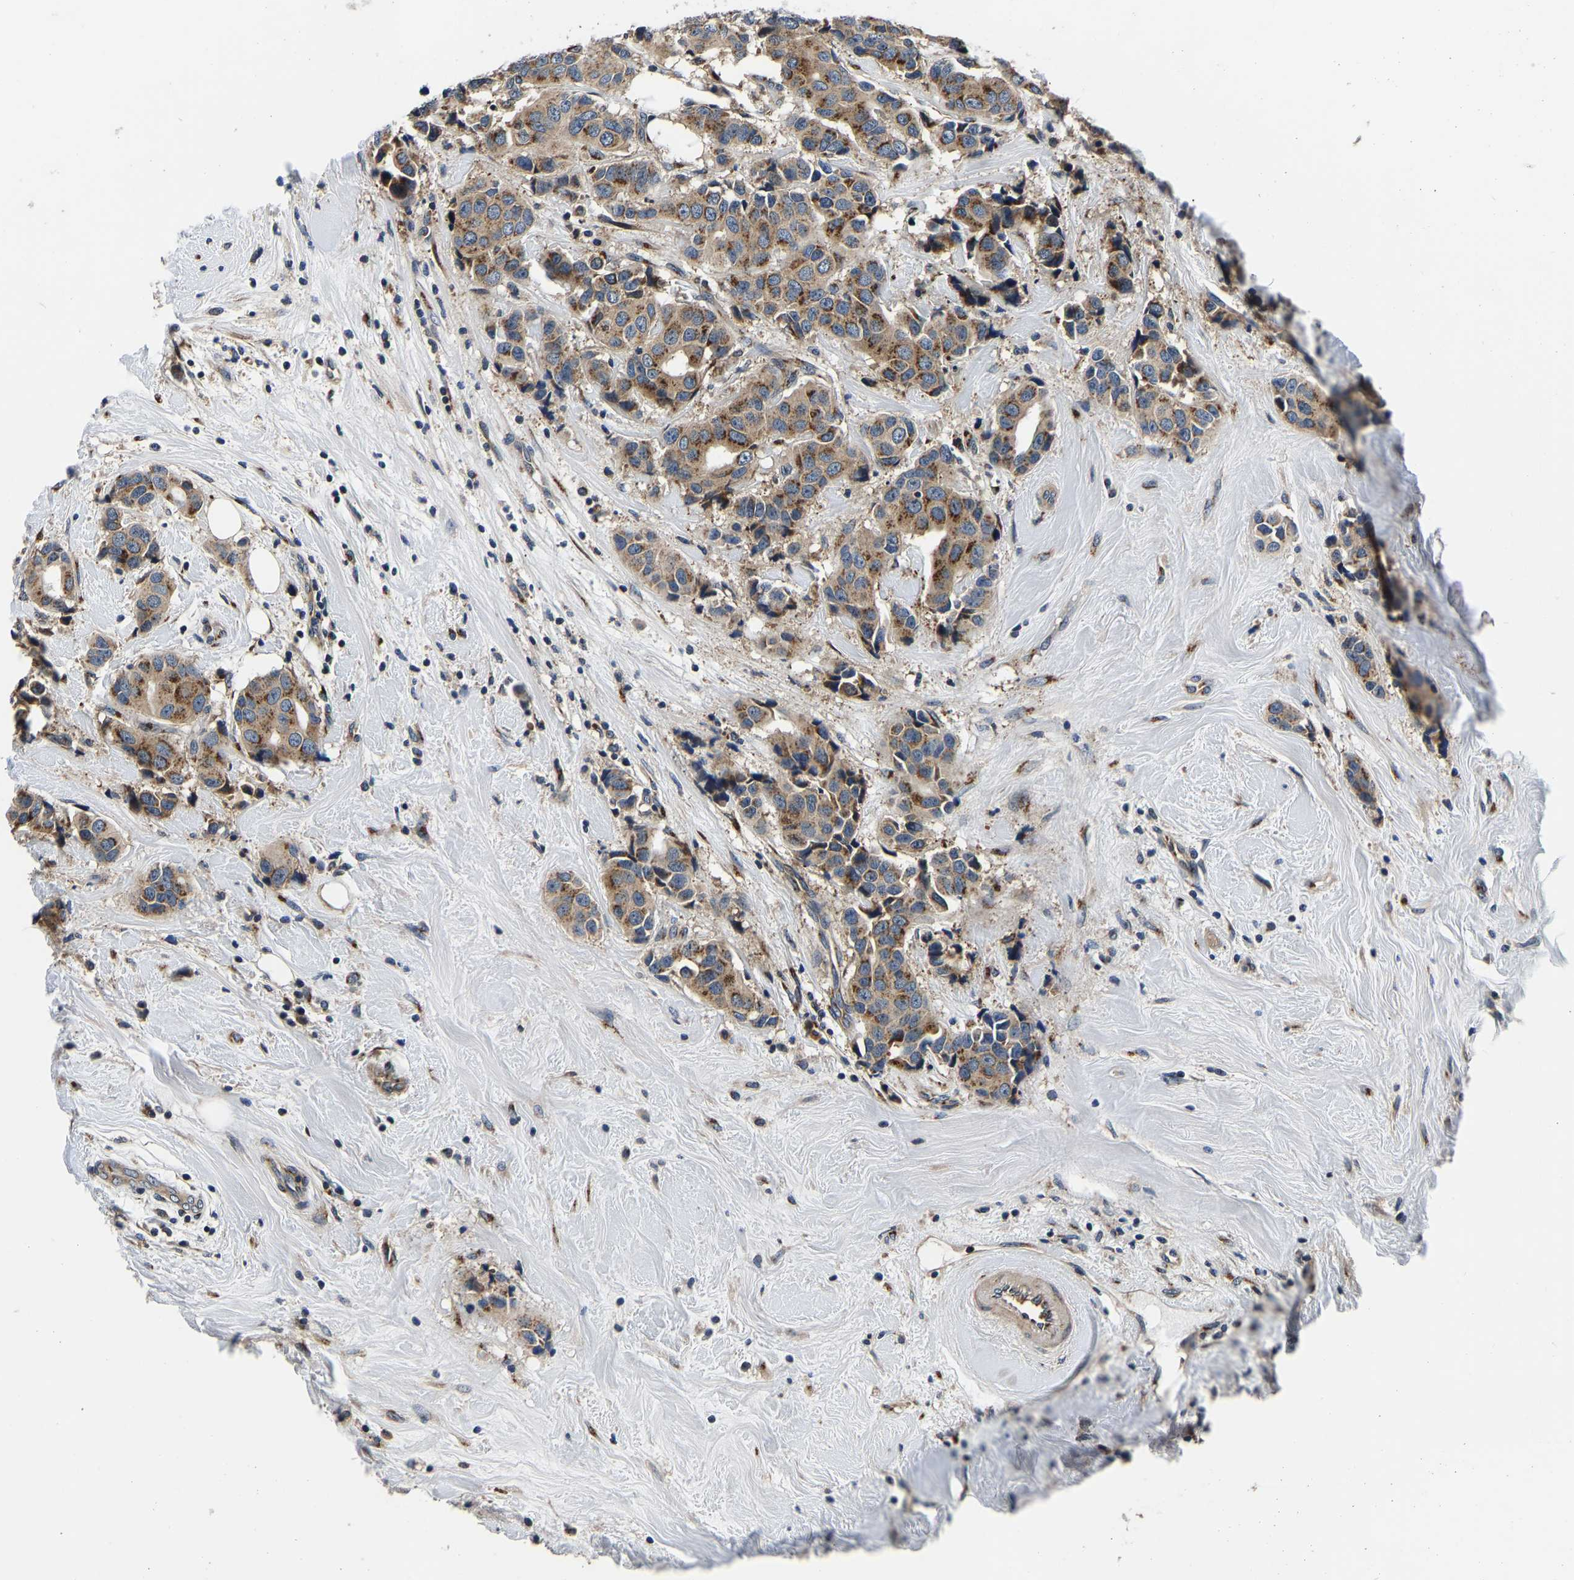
{"staining": {"intensity": "moderate", "quantity": ">75%", "location": "cytoplasmic/membranous"}, "tissue": "breast cancer", "cell_type": "Tumor cells", "image_type": "cancer", "snomed": [{"axis": "morphology", "description": "Normal tissue, NOS"}, {"axis": "morphology", "description": "Duct carcinoma"}, {"axis": "topography", "description": "Breast"}], "caption": "DAB immunohistochemical staining of human breast invasive ductal carcinoma displays moderate cytoplasmic/membranous protein staining in about >75% of tumor cells.", "gene": "RABAC1", "patient": {"sex": "female", "age": 39}}